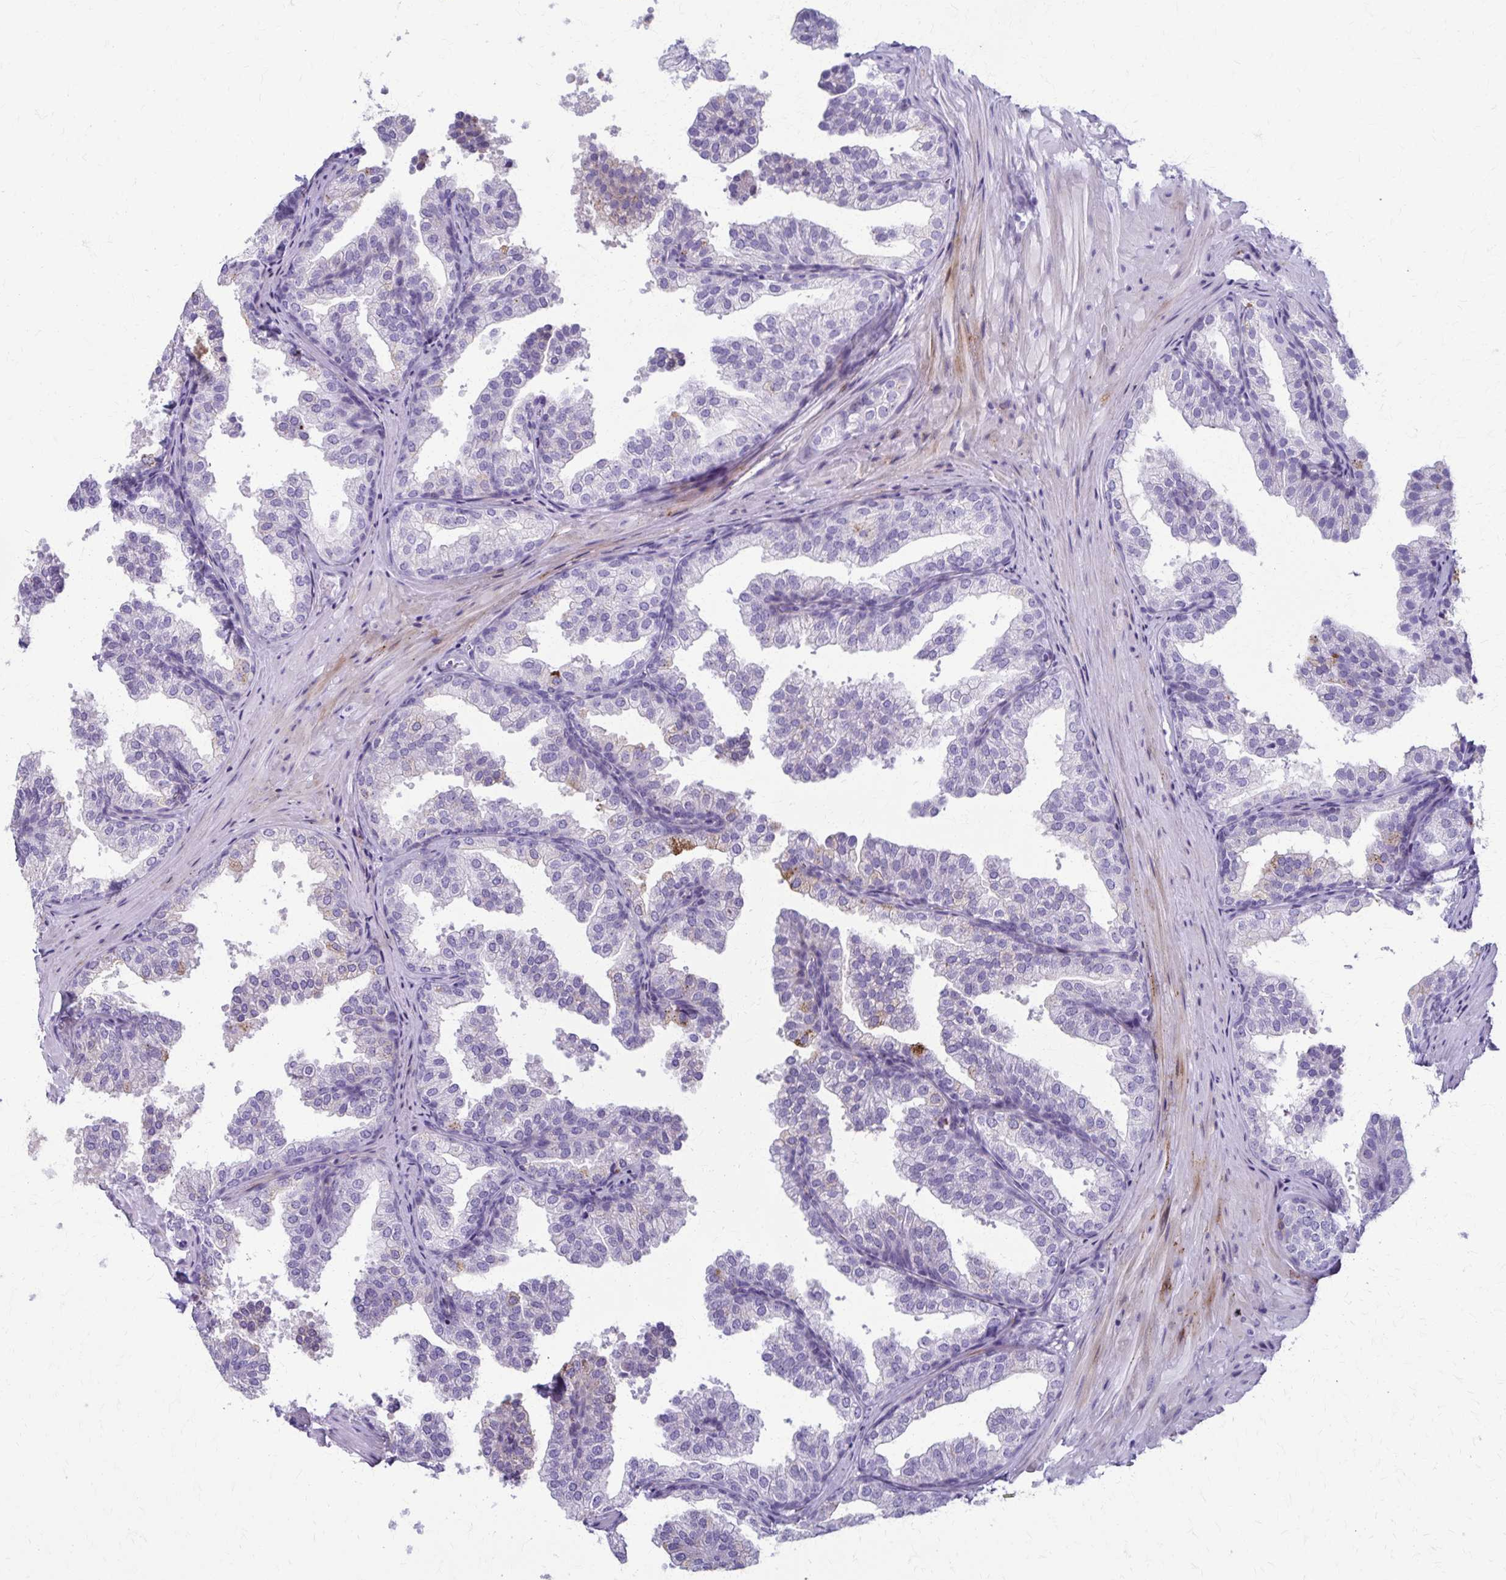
{"staining": {"intensity": "moderate", "quantity": "<25%", "location": "cytoplasmic/membranous"}, "tissue": "prostate", "cell_type": "Glandular cells", "image_type": "normal", "snomed": [{"axis": "morphology", "description": "Normal tissue, NOS"}, {"axis": "topography", "description": "Prostate"}], "caption": "DAB immunohistochemical staining of normal prostate displays moderate cytoplasmic/membranous protein positivity in about <25% of glandular cells. (DAB (3,3'-diaminobenzidine) = brown stain, brightfield microscopy at high magnification).", "gene": "TMEM60", "patient": {"sex": "male", "age": 37}}